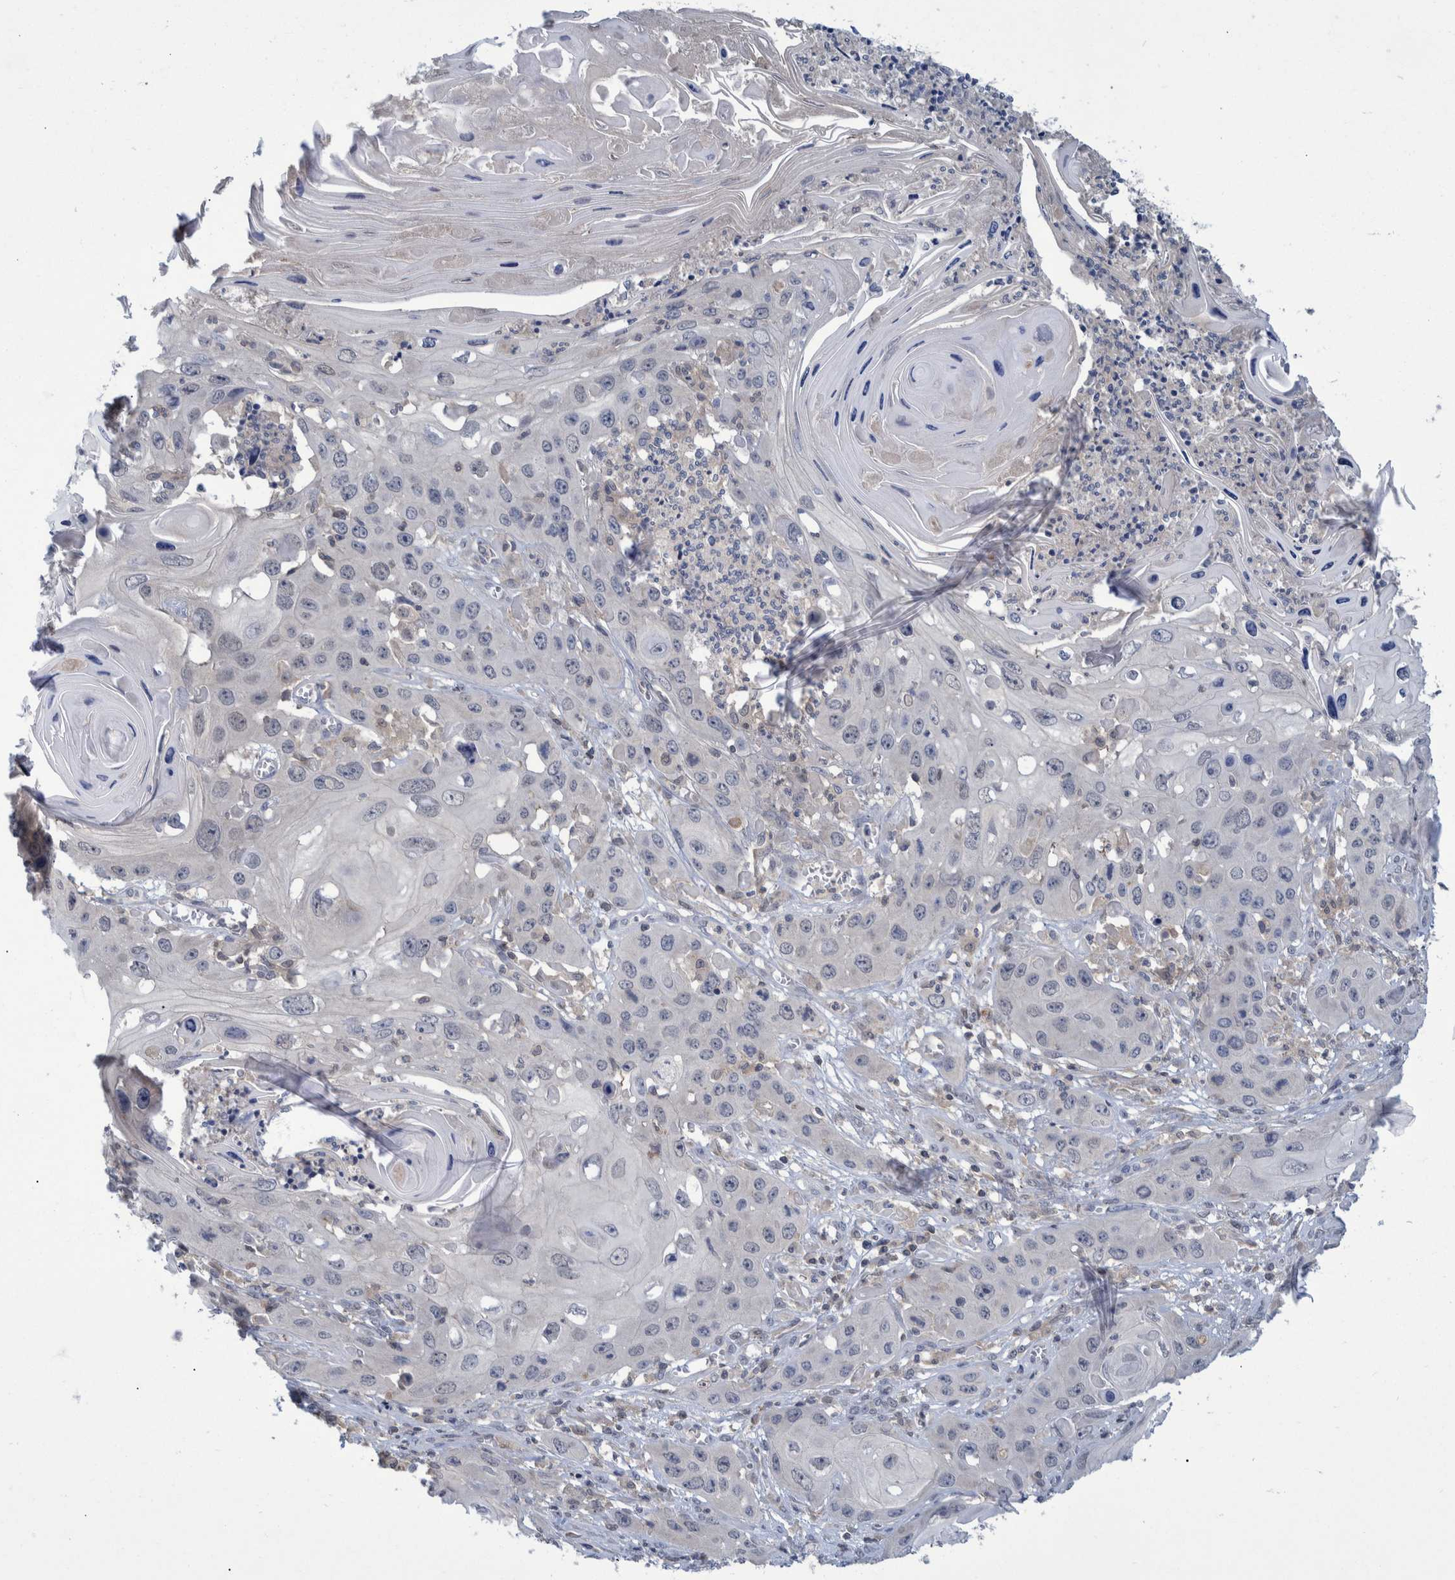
{"staining": {"intensity": "negative", "quantity": "none", "location": "none"}, "tissue": "skin cancer", "cell_type": "Tumor cells", "image_type": "cancer", "snomed": [{"axis": "morphology", "description": "Squamous cell carcinoma, NOS"}, {"axis": "topography", "description": "Skin"}], "caption": "Protein analysis of skin squamous cell carcinoma shows no significant expression in tumor cells.", "gene": "PCYT2", "patient": {"sex": "male", "age": 55}}